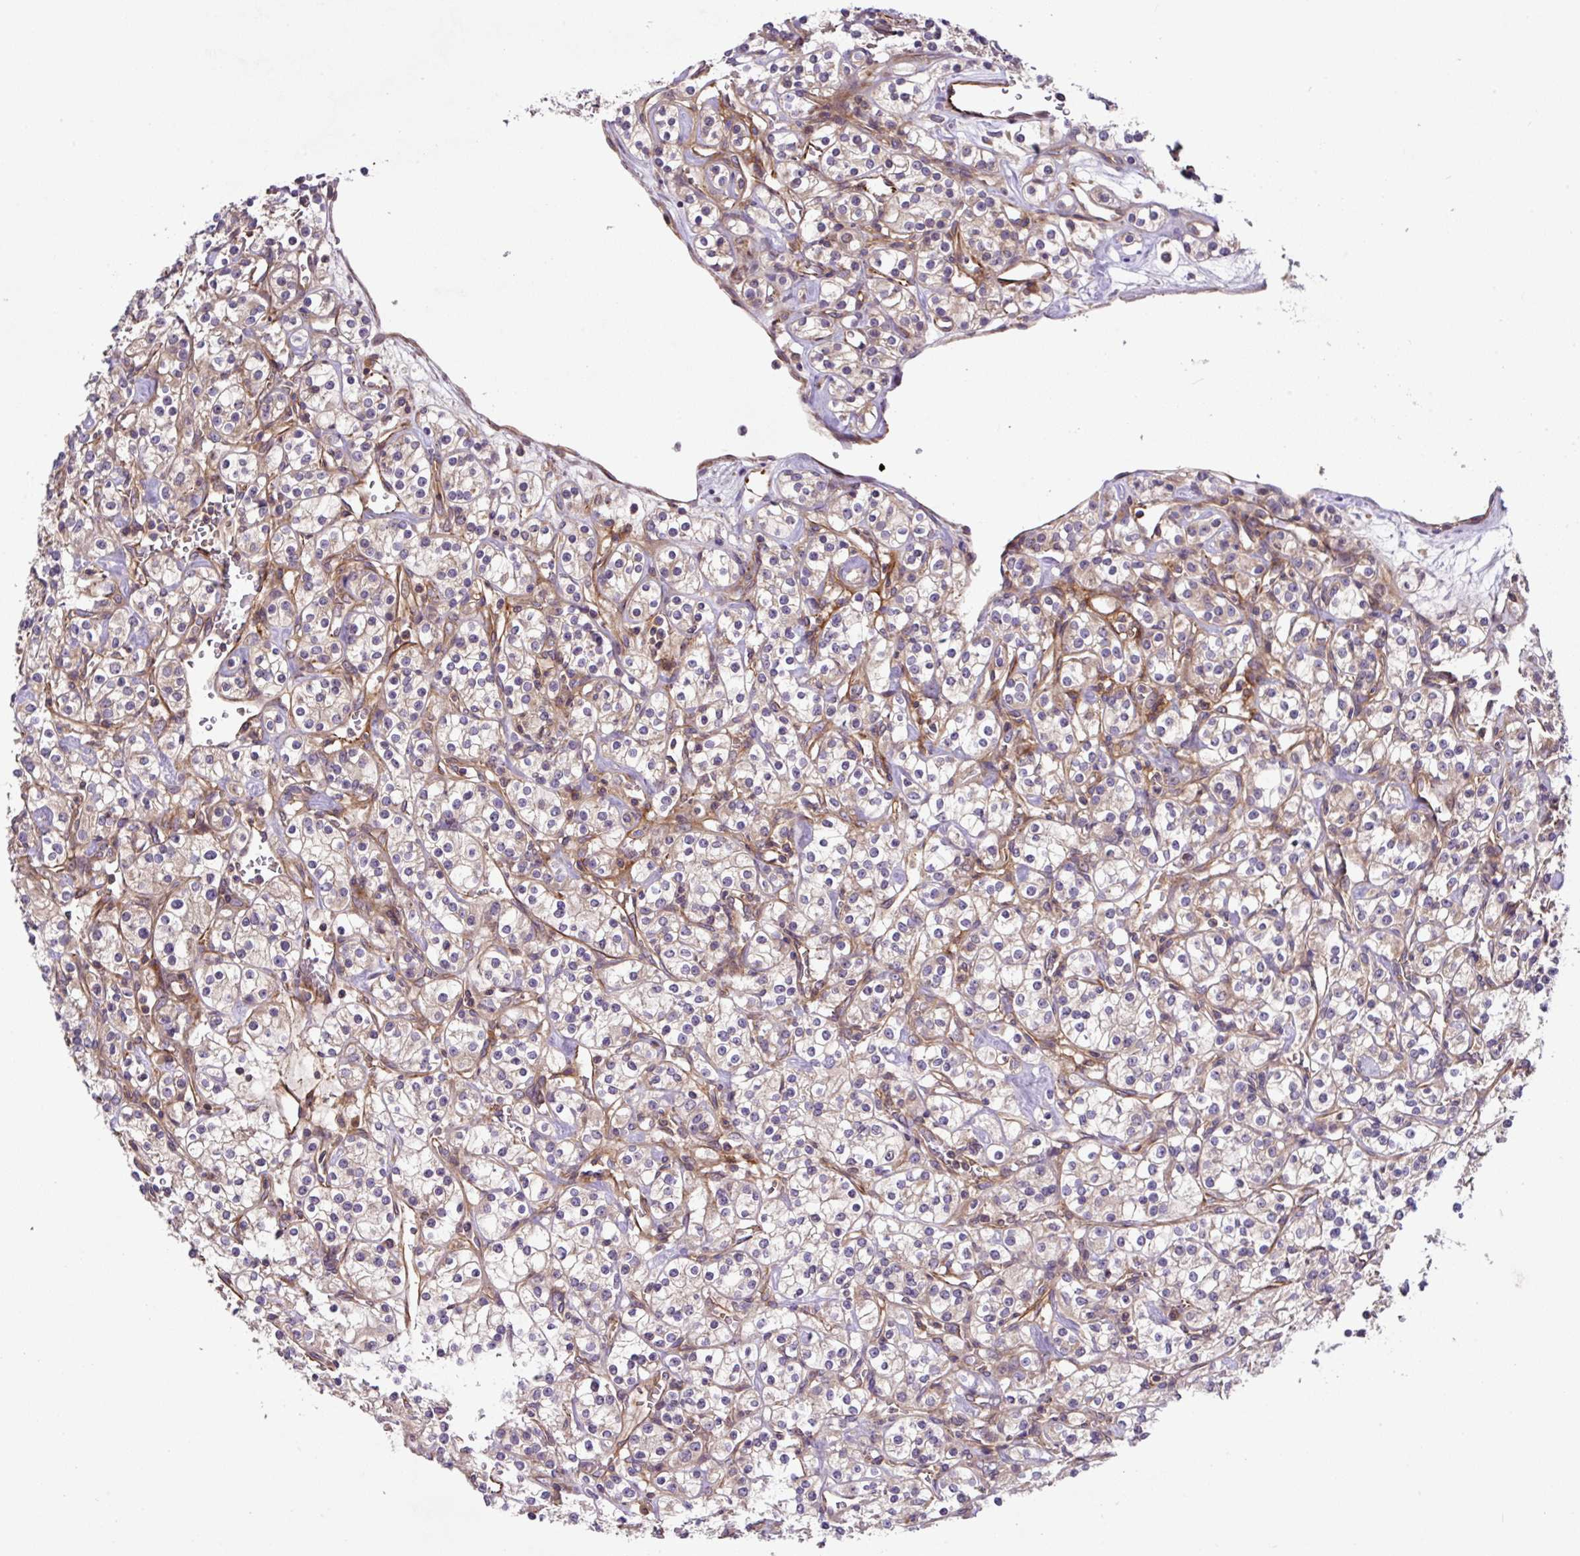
{"staining": {"intensity": "weak", "quantity": "25%-75%", "location": "cytoplasmic/membranous"}, "tissue": "renal cancer", "cell_type": "Tumor cells", "image_type": "cancer", "snomed": [{"axis": "morphology", "description": "Adenocarcinoma, NOS"}, {"axis": "topography", "description": "Kidney"}], "caption": "IHC image of neoplastic tissue: renal cancer (adenocarcinoma) stained using IHC demonstrates low levels of weak protein expression localized specifically in the cytoplasmic/membranous of tumor cells, appearing as a cytoplasmic/membranous brown color.", "gene": "APOBEC3D", "patient": {"sex": "male", "age": 77}}